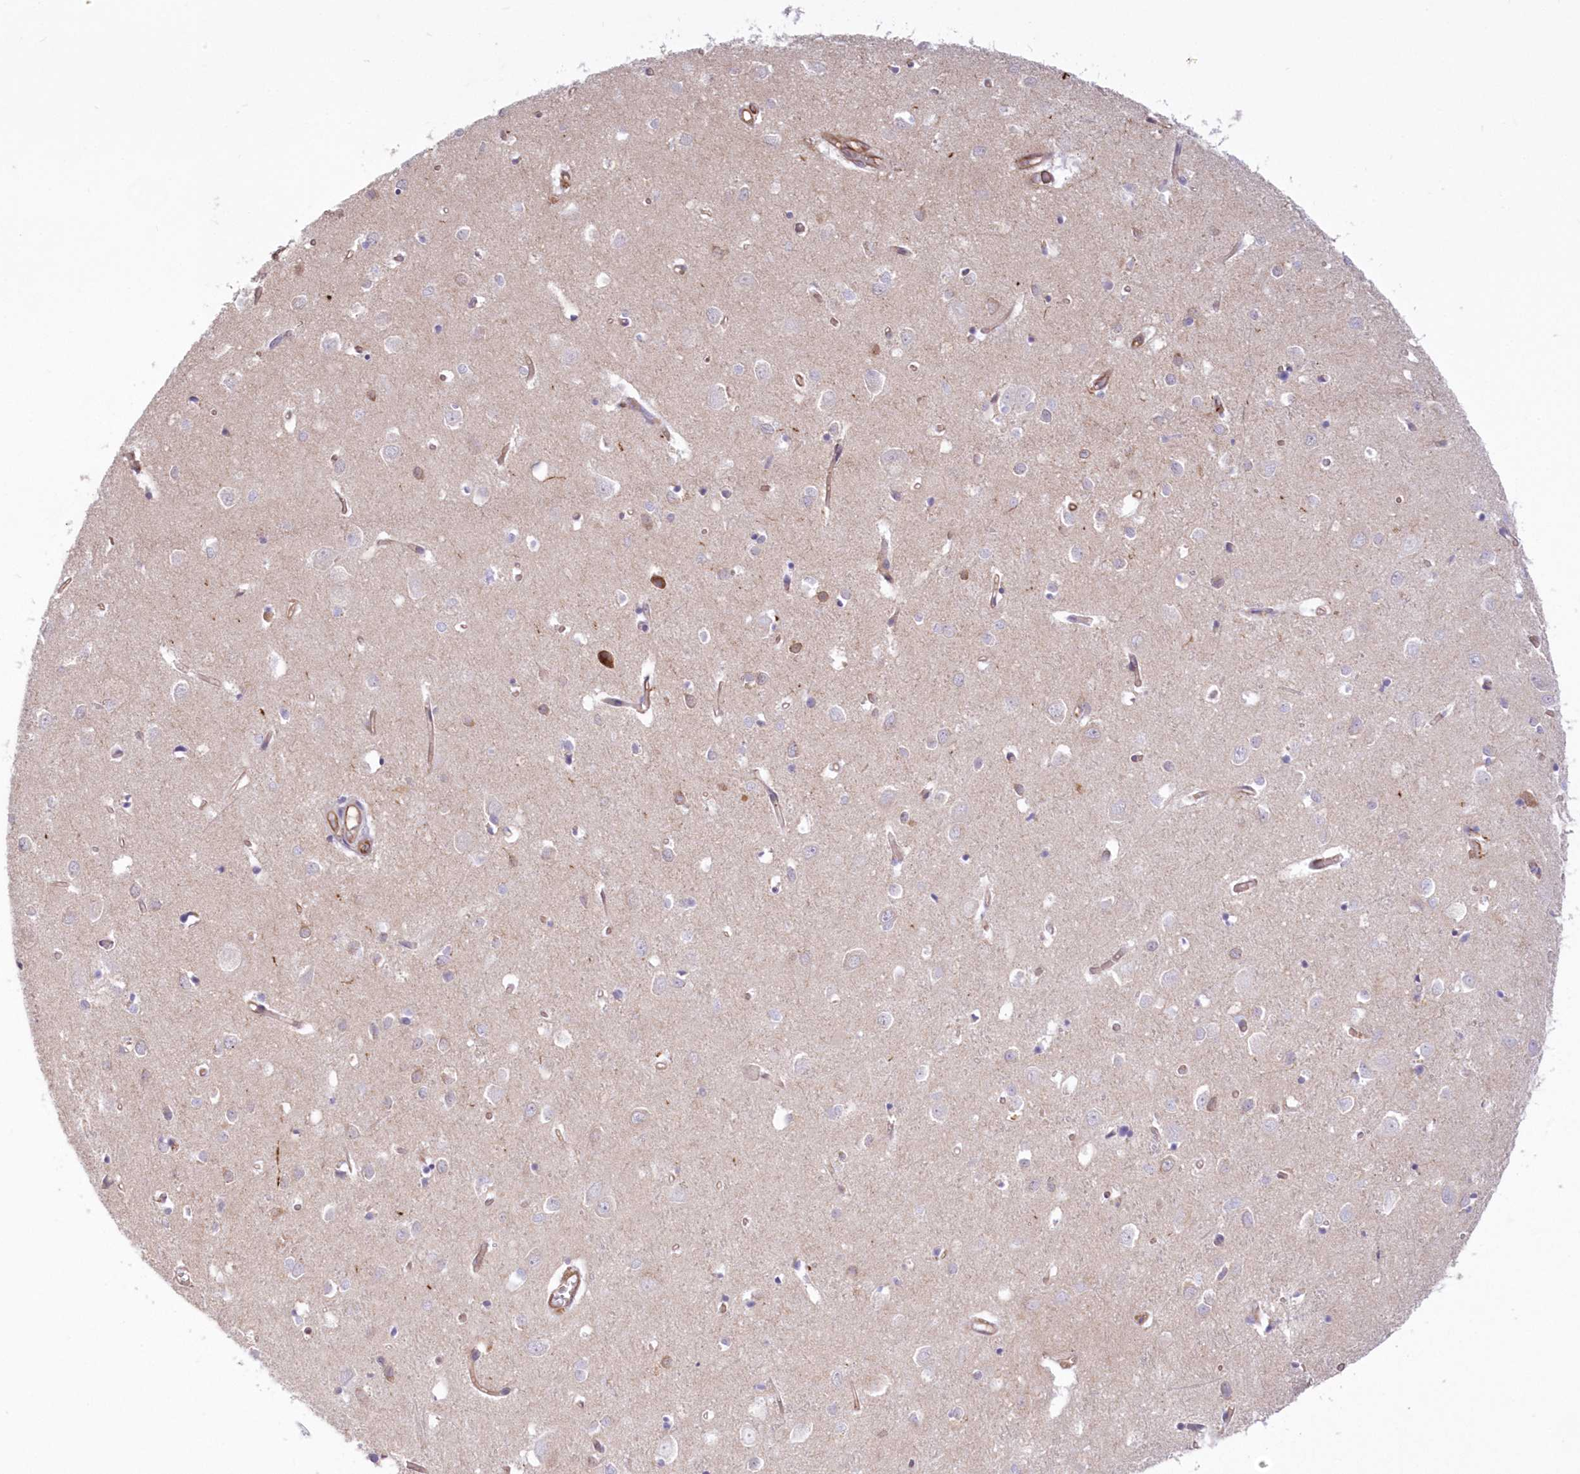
{"staining": {"intensity": "weak", "quantity": ">75%", "location": "cytoplasmic/membranous"}, "tissue": "cerebral cortex", "cell_type": "Endothelial cells", "image_type": "normal", "snomed": [{"axis": "morphology", "description": "Normal tissue, NOS"}, {"axis": "topography", "description": "Cerebral cortex"}], "caption": "Endothelial cells reveal weak cytoplasmic/membranous expression in approximately >75% of cells in unremarkable cerebral cortex.", "gene": "RAB11FIP5", "patient": {"sex": "female", "age": 64}}